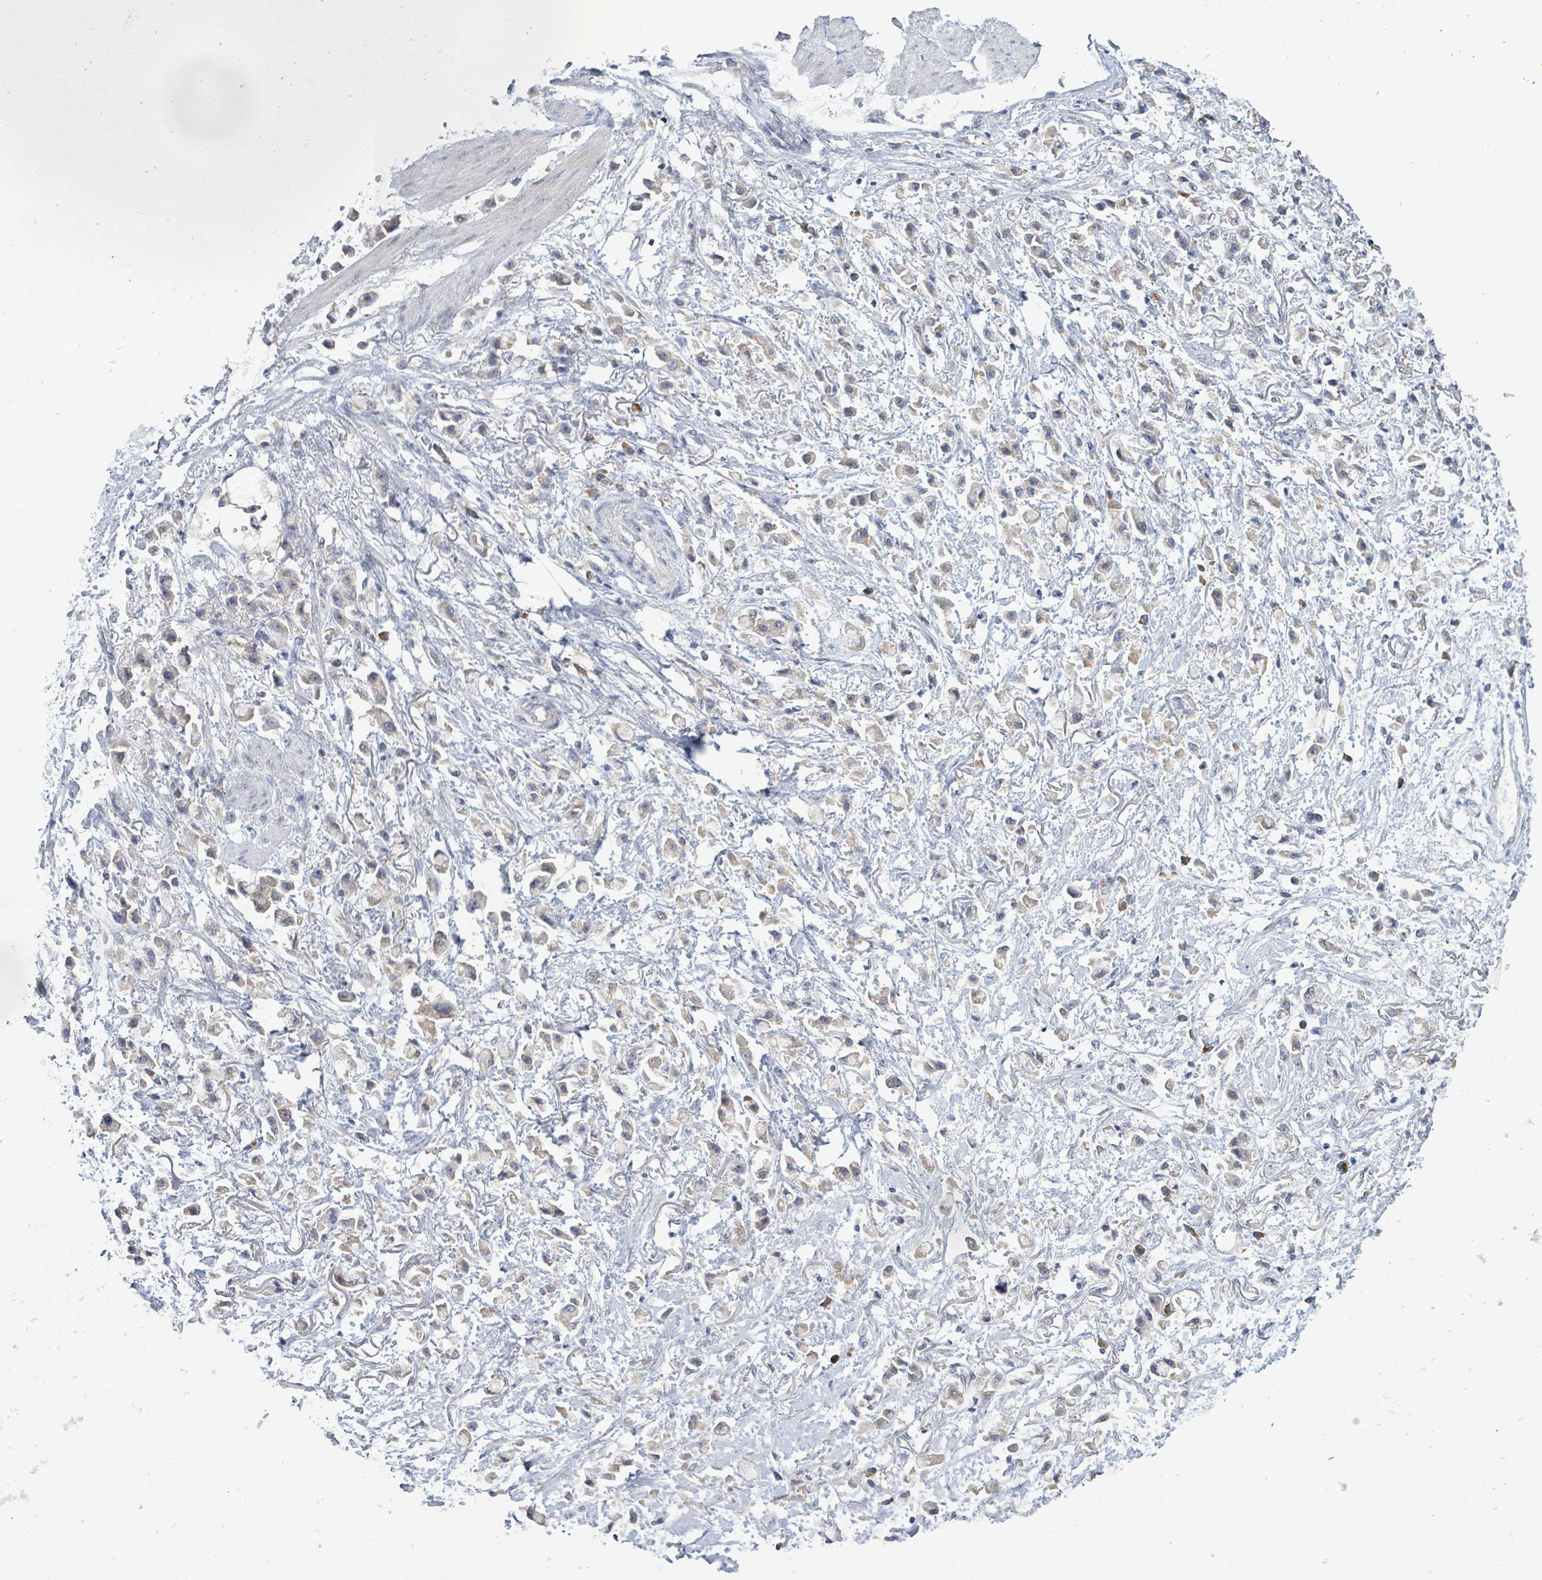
{"staining": {"intensity": "weak", "quantity": "<25%", "location": "cytoplasmic/membranous"}, "tissue": "stomach cancer", "cell_type": "Tumor cells", "image_type": "cancer", "snomed": [{"axis": "morphology", "description": "Adenocarcinoma, NOS"}, {"axis": "topography", "description": "Stomach"}], "caption": "Immunohistochemistry (IHC) of human adenocarcinoma (stomach) demonstrates no staining in tumor cells.", "gene": "ATP13A1", "patient": {"sex": "female", "age": 81}}